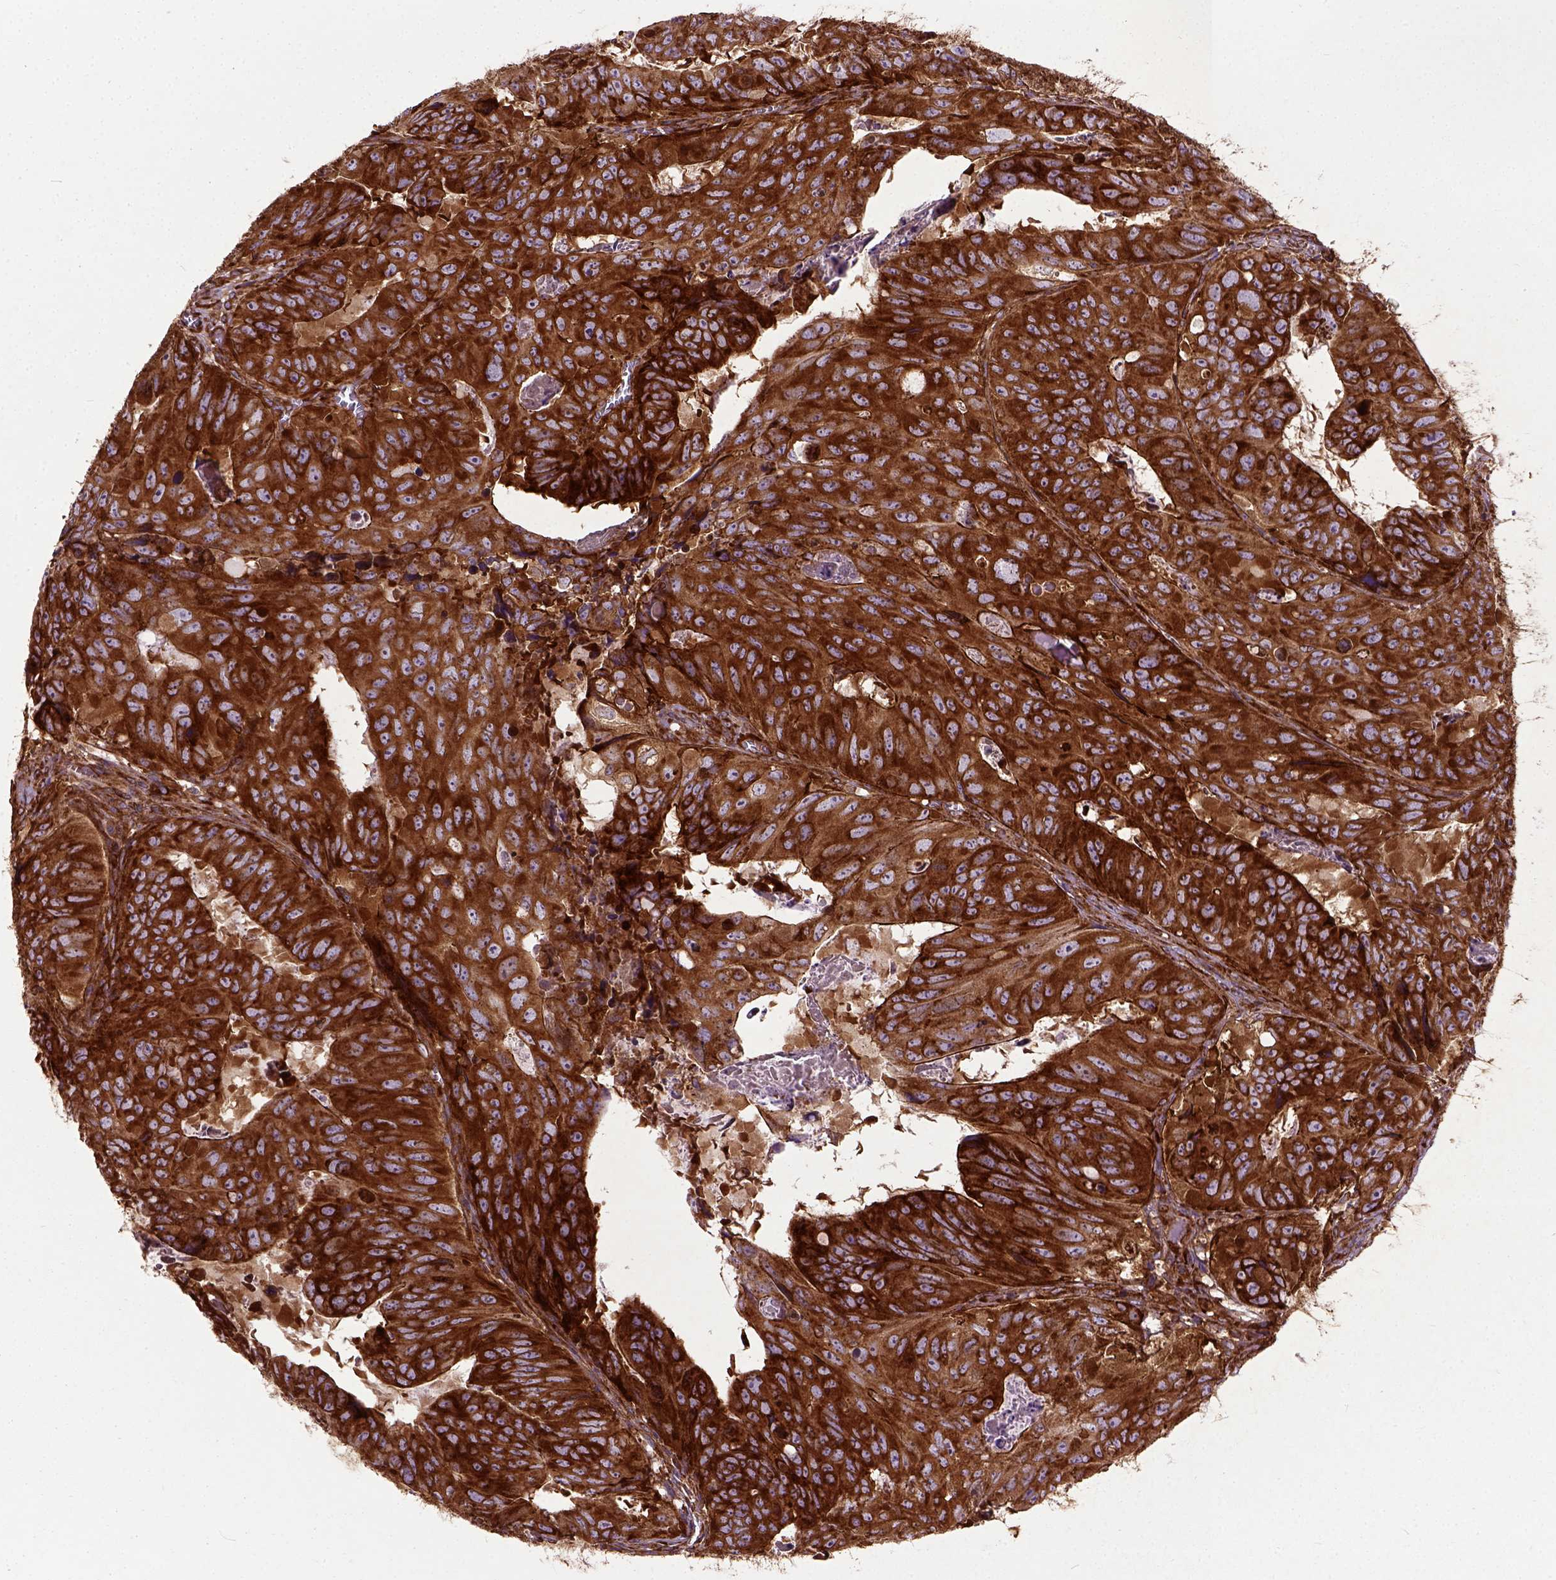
{"staining": {"intensity": "strong", "quantity": ">75%", "location": "cytoplasmic/membranous"}, "tissue": "colorectal cancer", "cell_type": "Tumor cells", "image_type": "cancer", "snomed": [{"axis": "morphology", "description": "Adenocarcinoma, NOS"}, {"axis": "topography", "description": "Colon"}], "caption": "A photomicrograph of colorectal cancer stained for a protein exhibits strong cytoplasmic/membranous brown staining in tumor cells.", "gene": "CAPRIN1", "patient": {"sex": "male", "age": 79}}